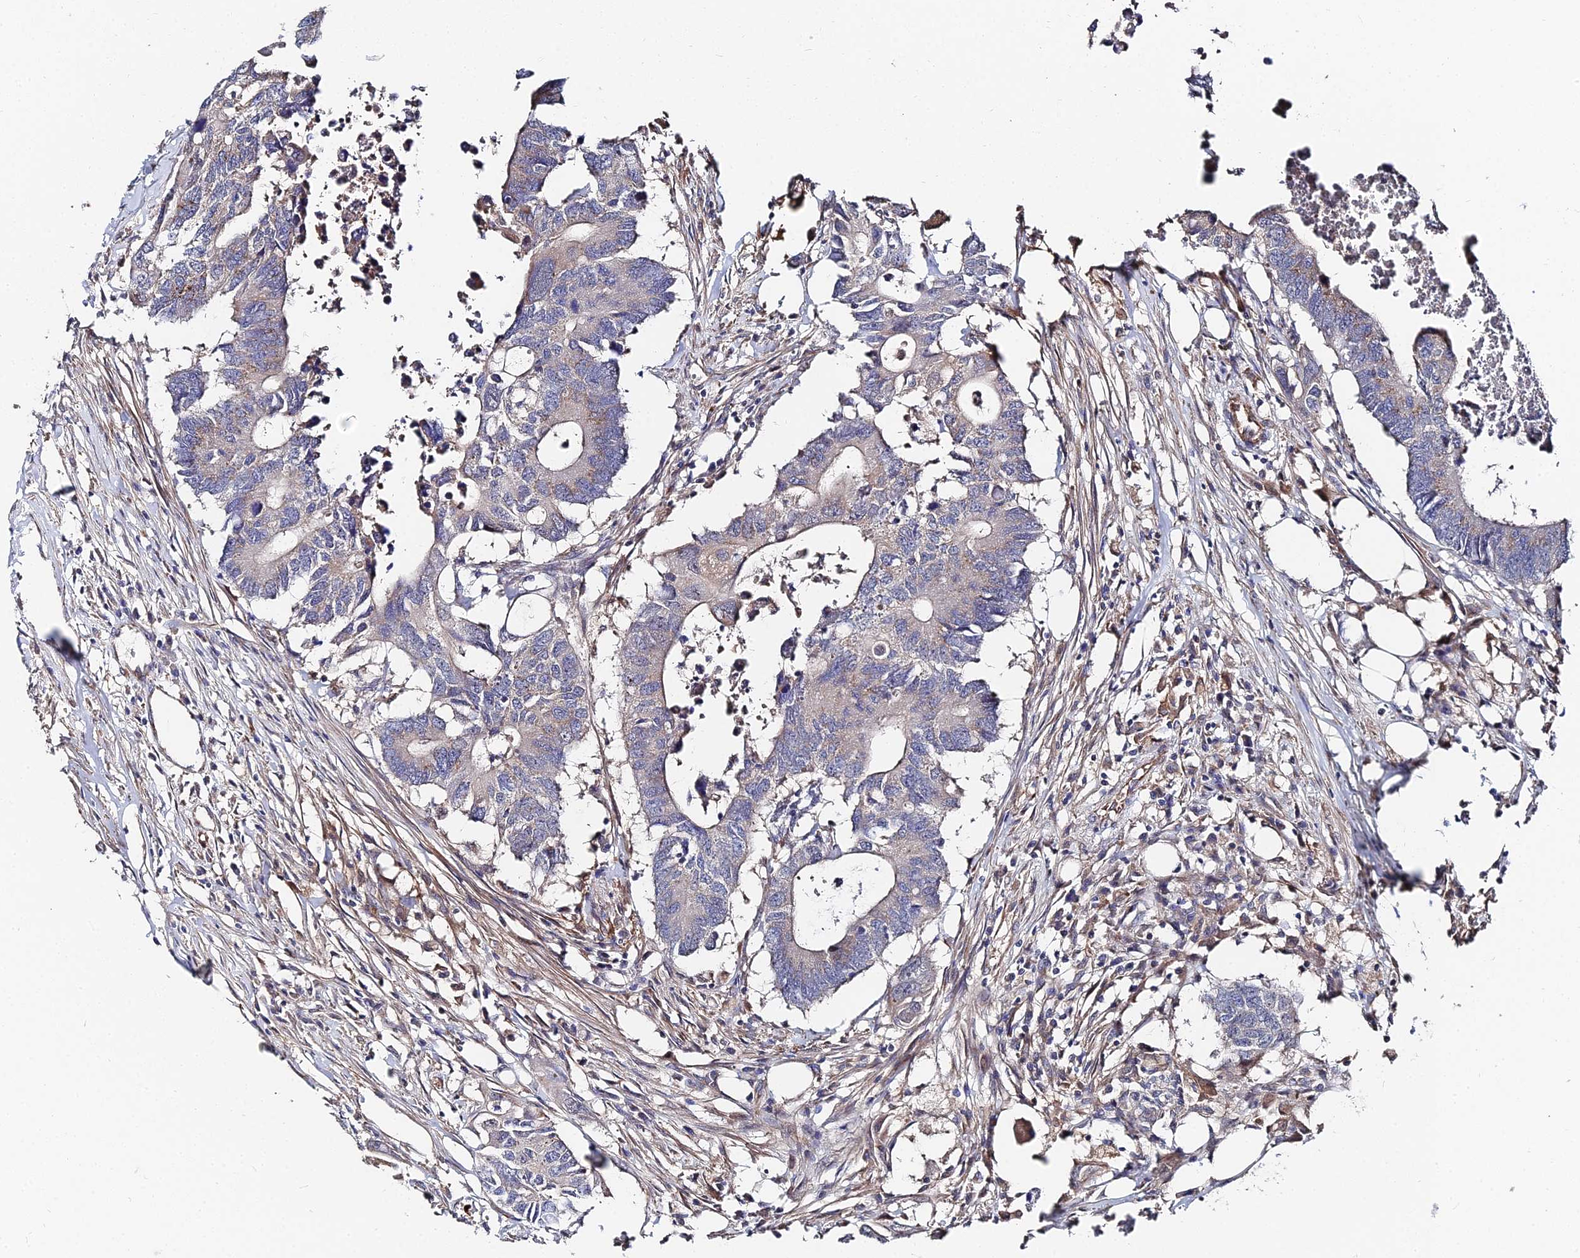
{"staining": {"intensity": "weak", "quantity": "25%-75%", "location": "cytoplasmic/membranous"}, "tissue": "colorectal cancer", "cell_type": "Tumor cells", "image_type": "cancer", "snomed": [{"axis": "morphology", "description": "Adenocarcinoma, NOS"}, {"axis": "topography", "description": "Colon"}], "caption": "Immunohistochemical staining of human colorectal cancer shows weak cytoplasmic/membranous protein staining in approximately 25%-75% of tumor cells.", "gene": "BORCS8", "patient": {"sex": "male", "age": 71}}